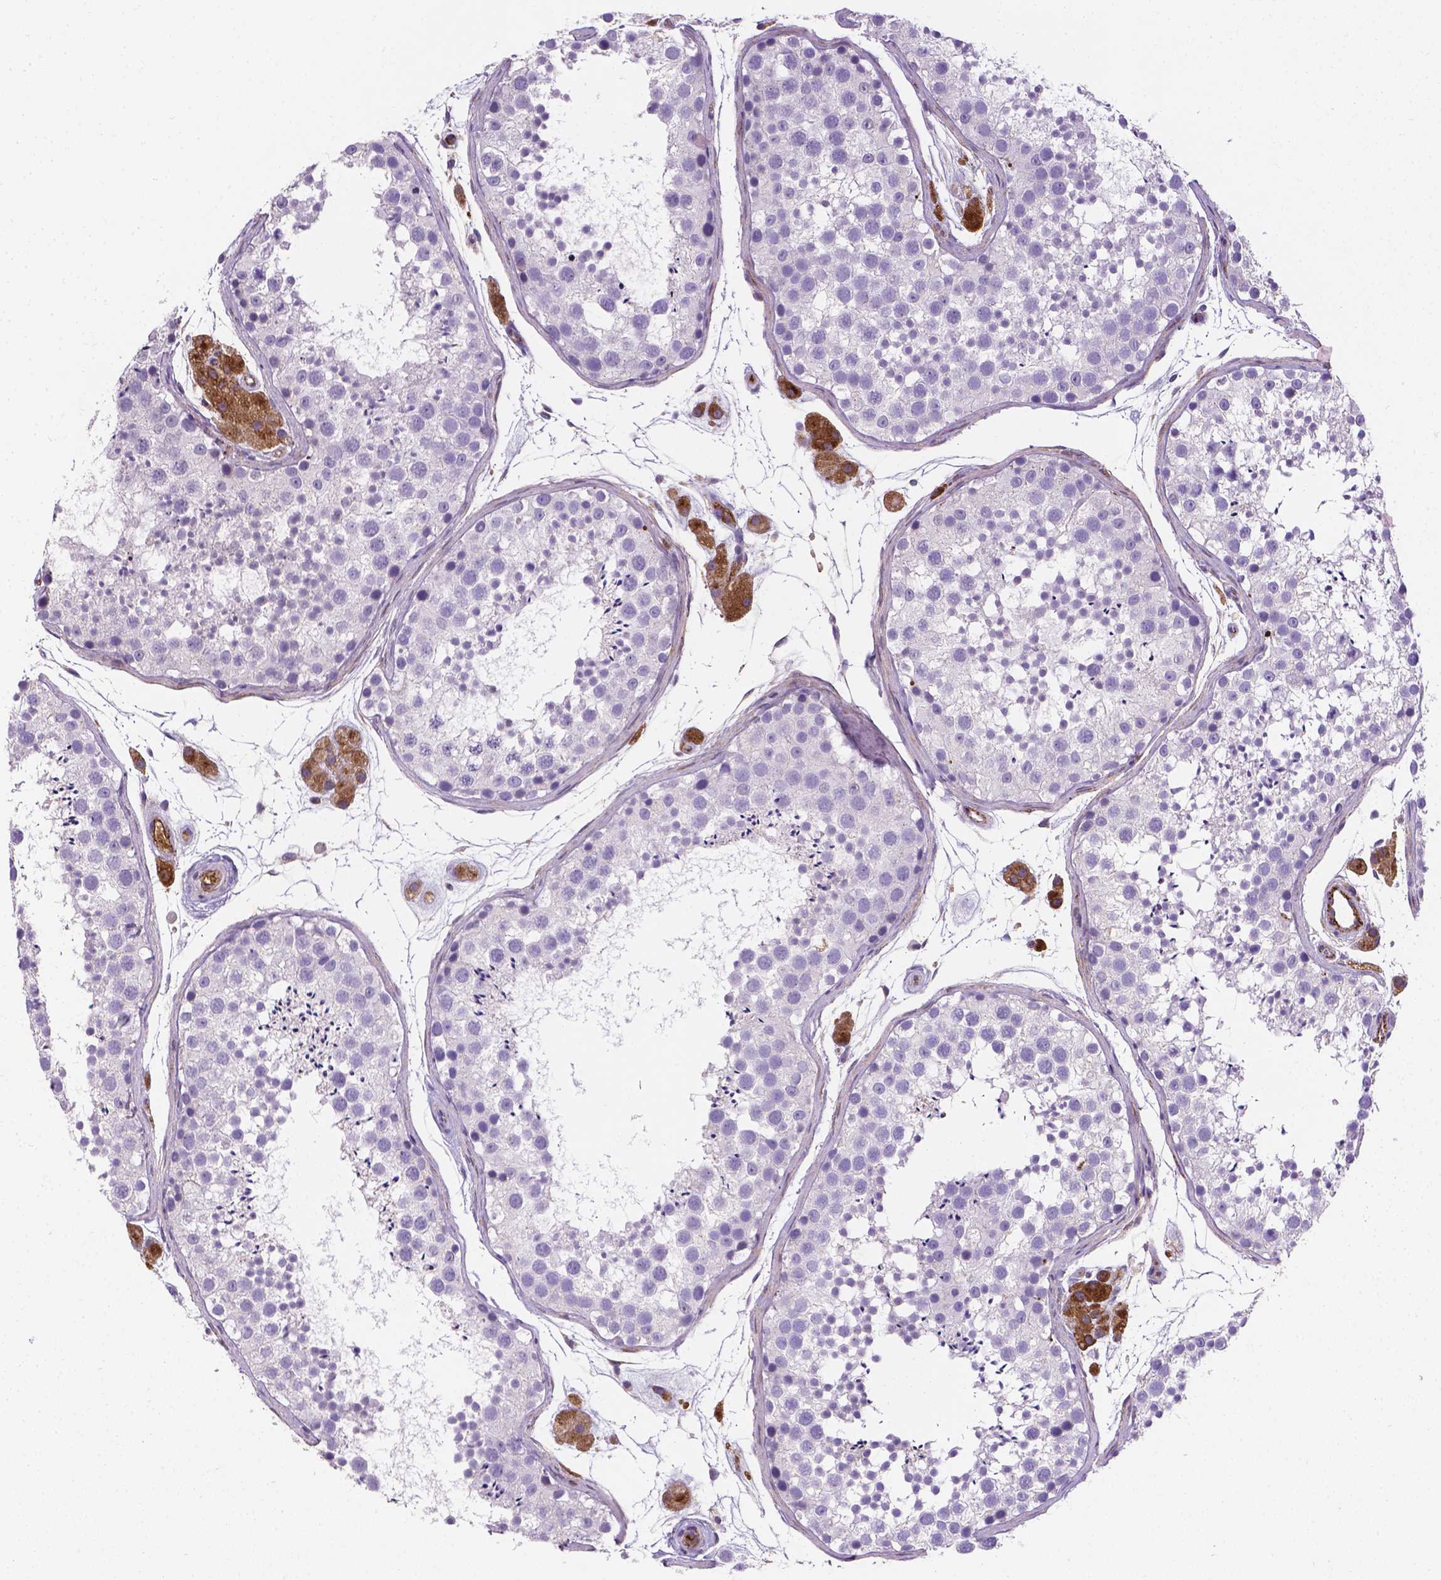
{"staining": {"intensity": "negative", "quantity": "none", "location": "none"}, "tissue": "testis", "cell_type": "Cells in seminiferous ducts", "image_type": "normal", "snomed": [{"axis": "morphology", "description": "Normal tissue, NOS"}, {"axis": "topography", "description": "Testis"}], "caption": "Micrograph shows no protein staining in cells in seminiferous ducts of unremarkable testis.", "gene": "APOE", "patient": {"sex": "male", "age": 41}}